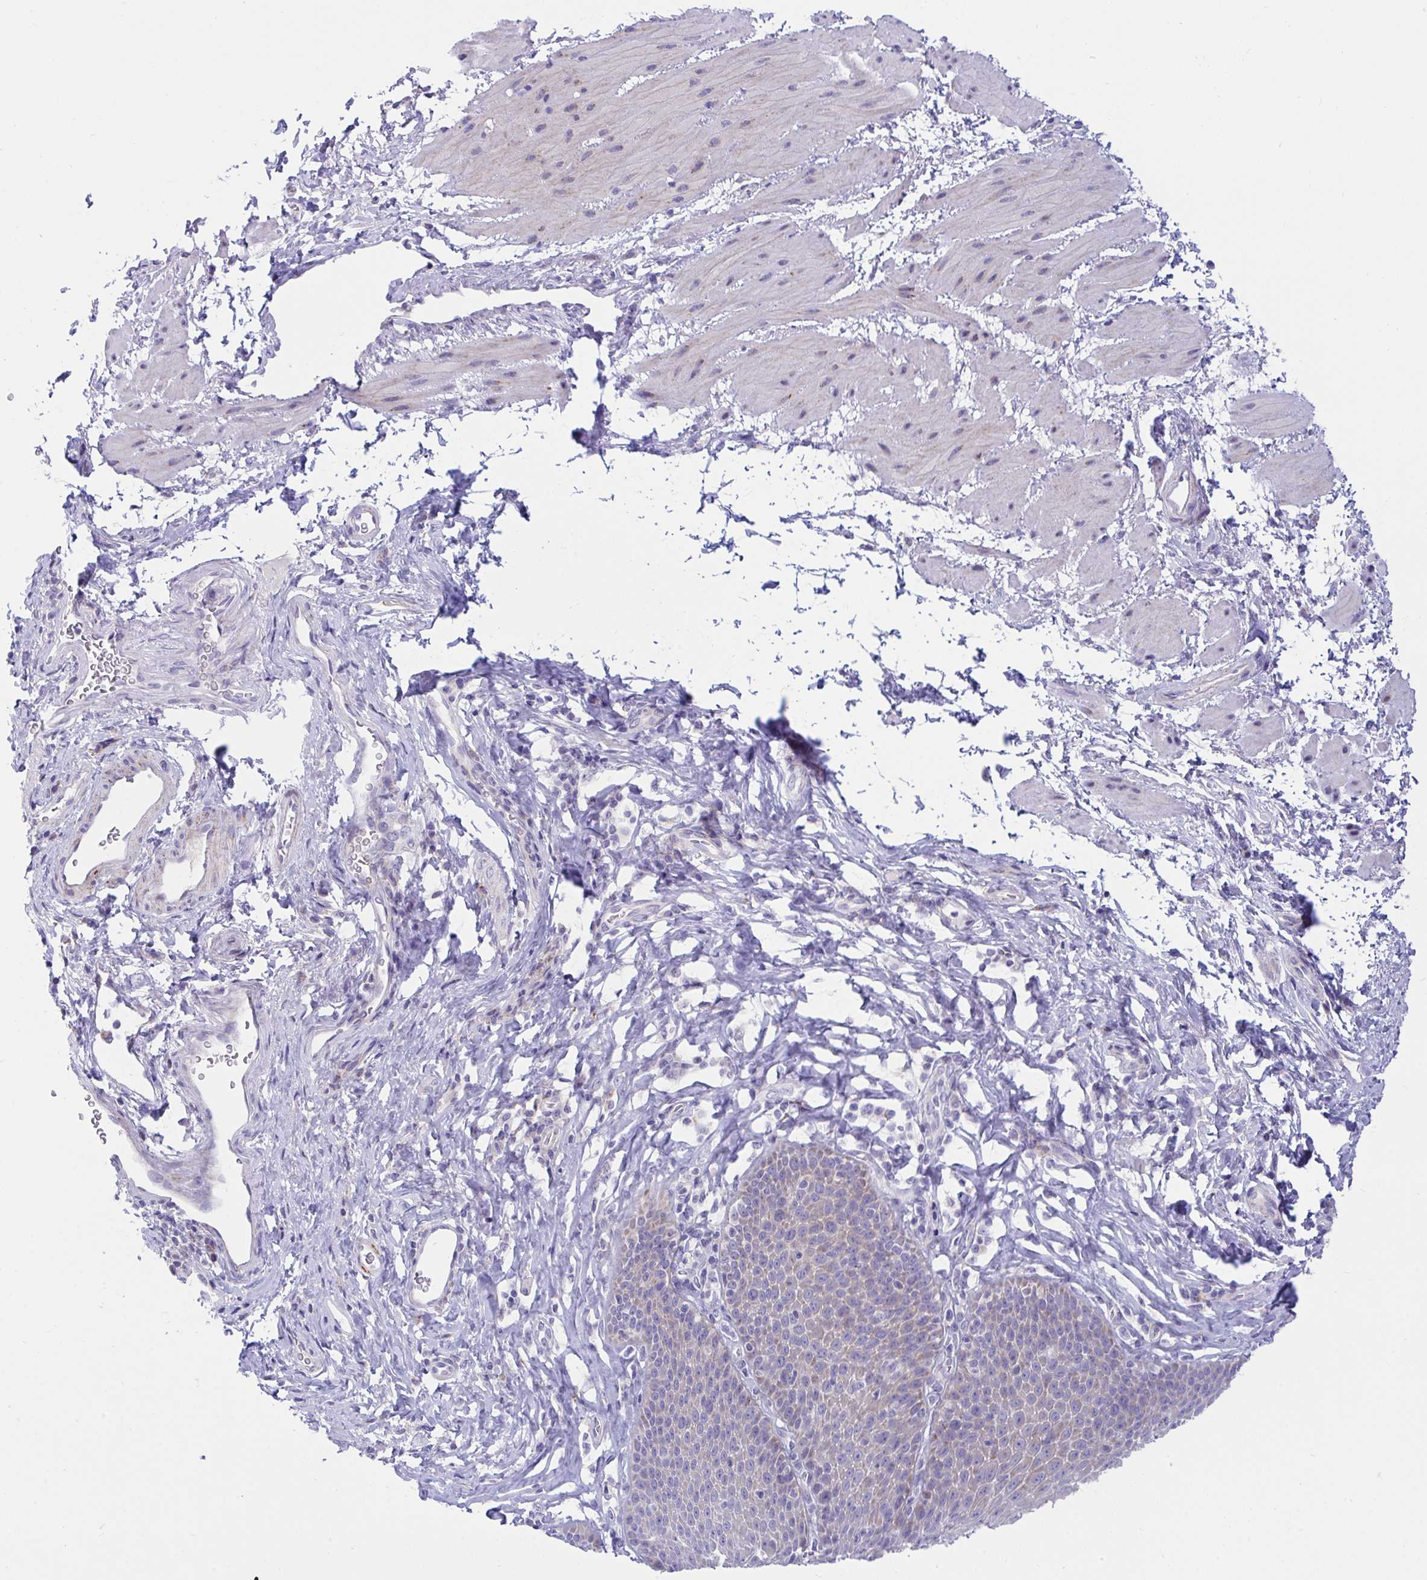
{"staining": {"intensity": "moderate", "quantity": "<25%", "location": "cytoplasmic/membranous"}, "tissue": "esophagus", "cell_type": "Squamous epithelial cells", "image_type": "normal", "snomed": [{"axis": "morphology", "description": "Normal tissue, NOS"}, {"axis": "topography", "description": "Esophagus"}], "caption": "Immunohistochemical staining of normal esophagus demonstrates low levels of moderate cytoplasmic/membranous positivity in approximately <25% of squamous epithelial cells.", "gene": "DTX3", "patient": {"sex": "female", "age": 61}}